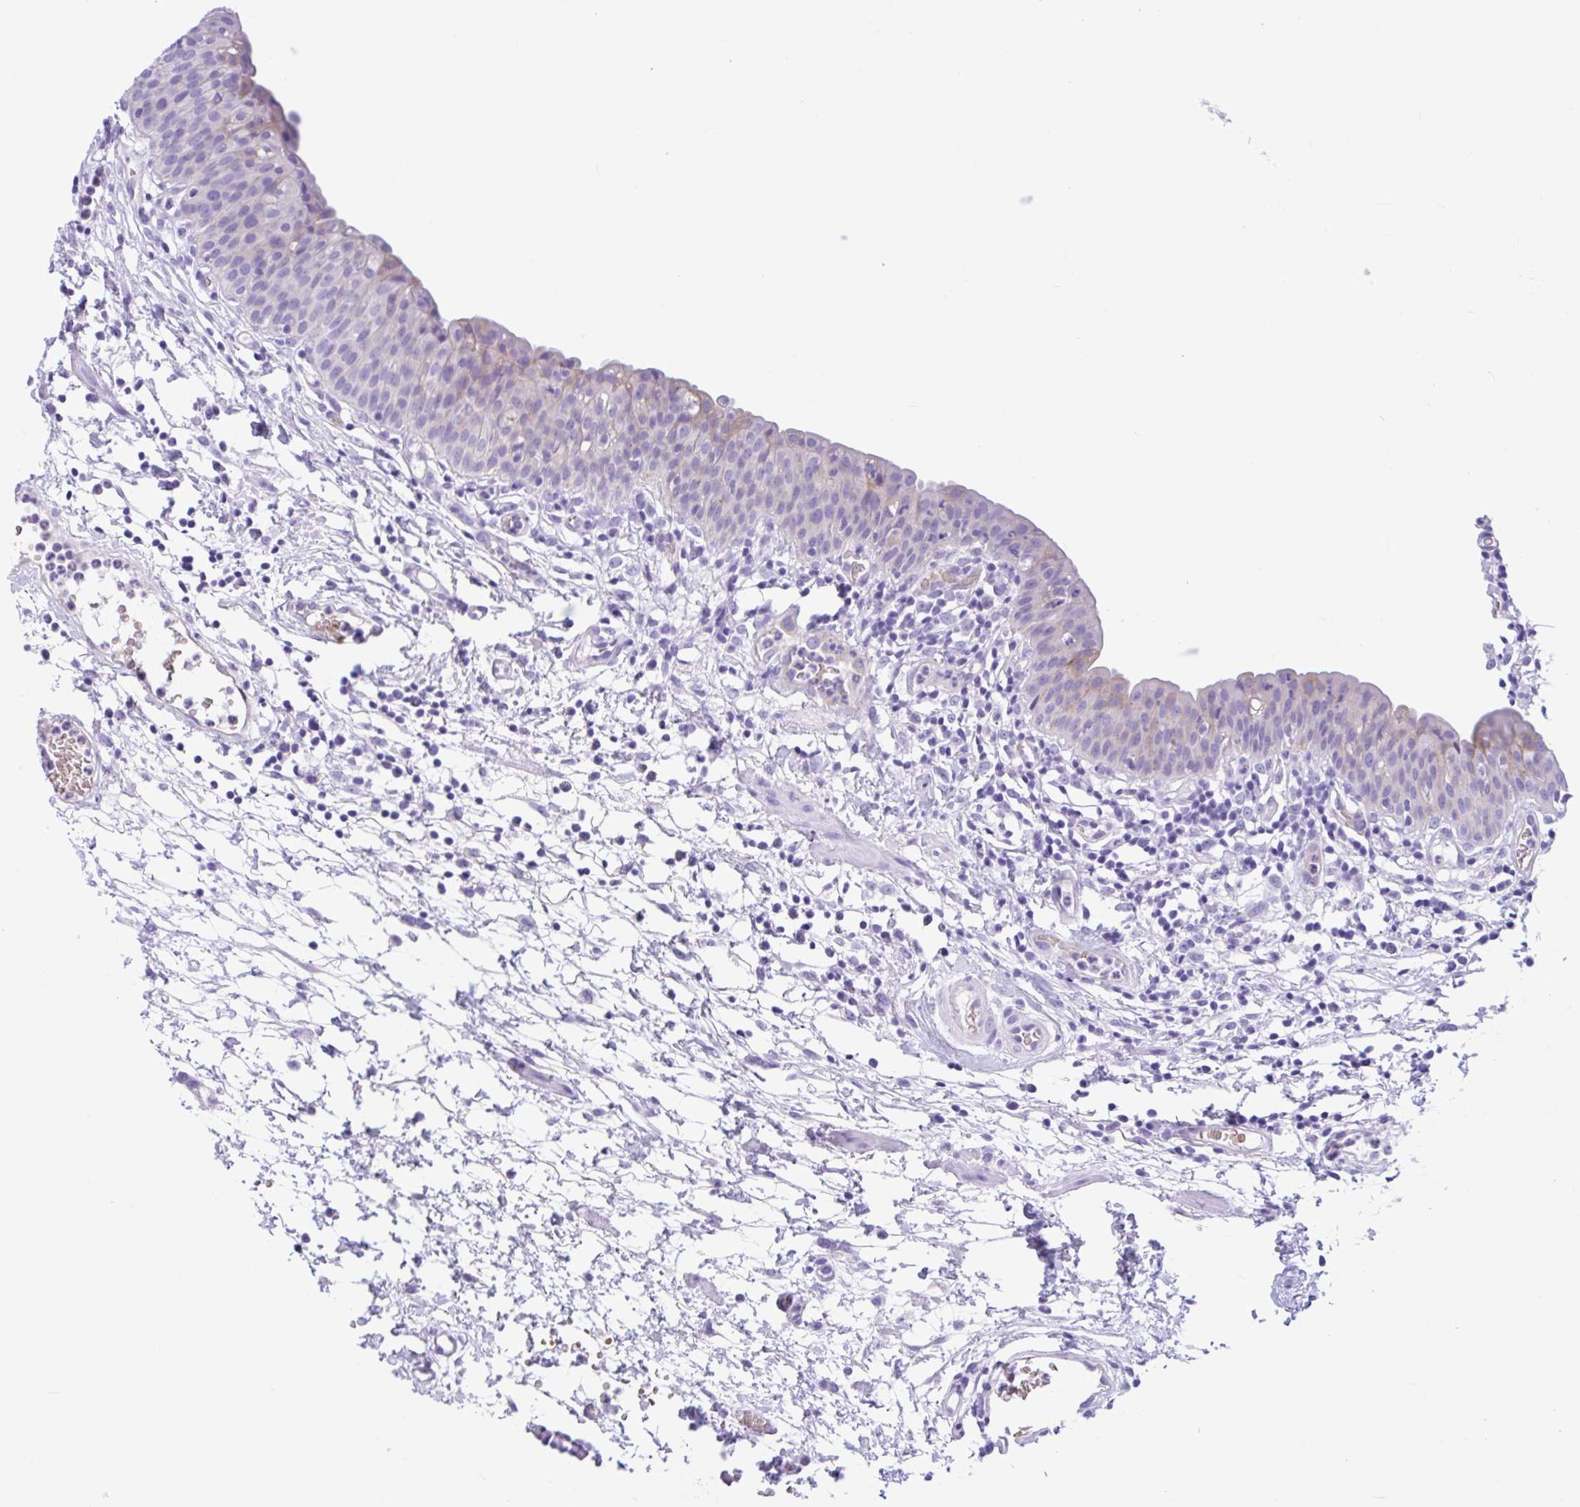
{"staining": {"intensity": "negative", "quantity": "none", "location": "none"}, "tissue": "urinary bladder", "cell_type": "Urothelial cells", "image_type": "normal", "snomed": [{"axis": "morphology", "description": "Normal tissue, NOS"}, {"axis": "morphology", "description": "Inflammation, NOS"}, {"axis": "topography", "description": "Urinary bladder"}], "caption": "DAB immunohistochemical staining of normal urinary bladder reveals no significant staining in urothelial cells. The staining was performed using DAB to visualize the protein expression in brown, while the nuclei were stained in blue with hematoxylin (Magnification: 20x).", "gene": "TMEM79", "patient": {"sex": "male", "age": 57}}